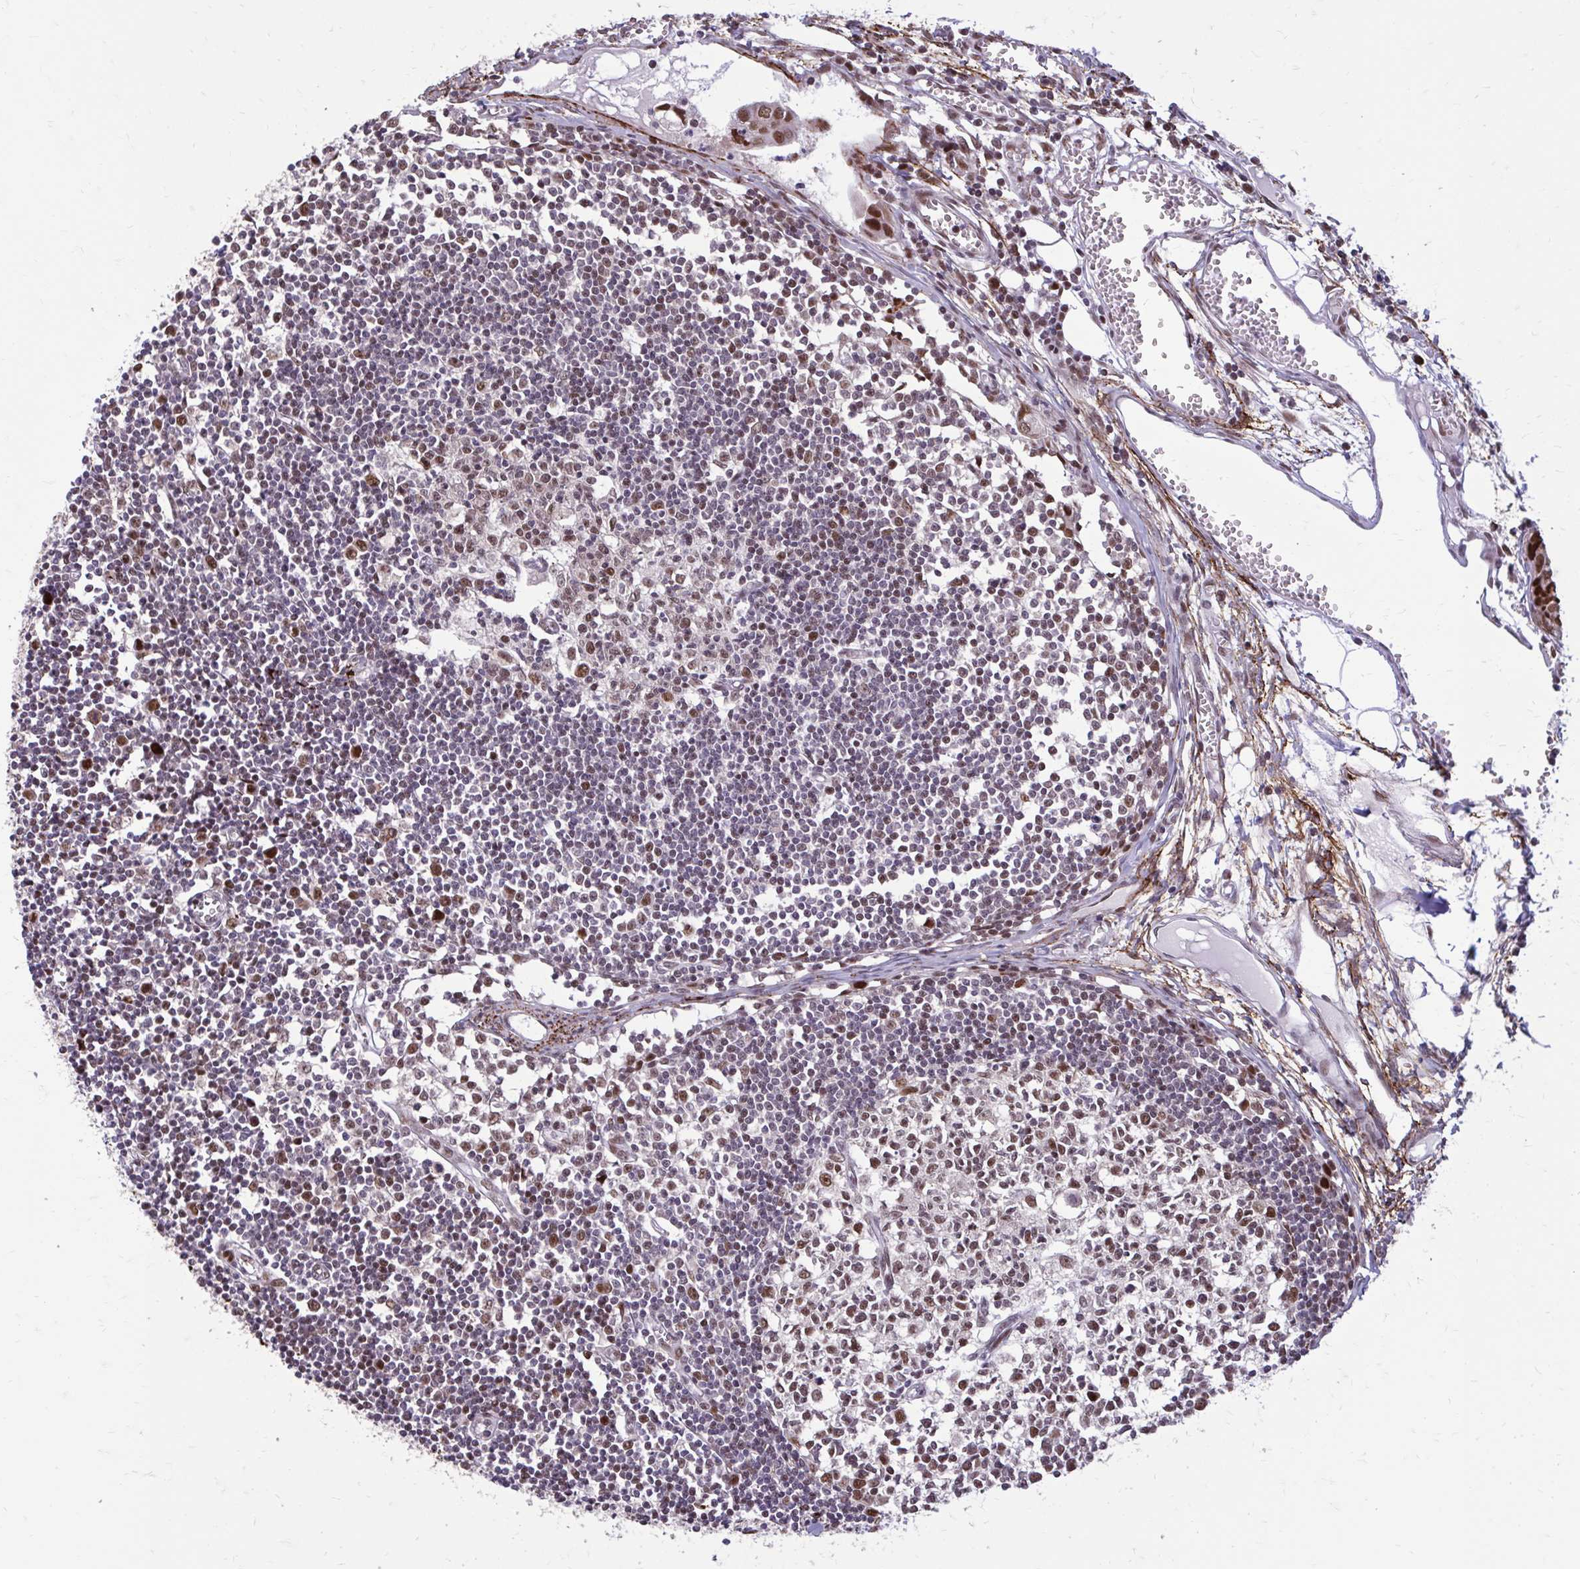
{"staining": {"intensity": "moderate", "quantity": ">75%", "location": "nuclear"}, "tissue": "lymph node", "cell_type": "Germinal center cells", "image_type": "normal", "snomed": [{"axis": "morphology", "description": "Normal tissue, NOS"}, {"axis": "topography", "description": "Lymph node"}], "caption": "Protein expression analysis of normal human lymph node reveals moderate nuclear positivity in about >75% of germinal center cells. (Stains: DAB in brown, nuclei in blue, Microscopy: brightfield microscopy at high magnification).", "gene": "PSME4", "patient": {"sex": "female", "age": 11}}